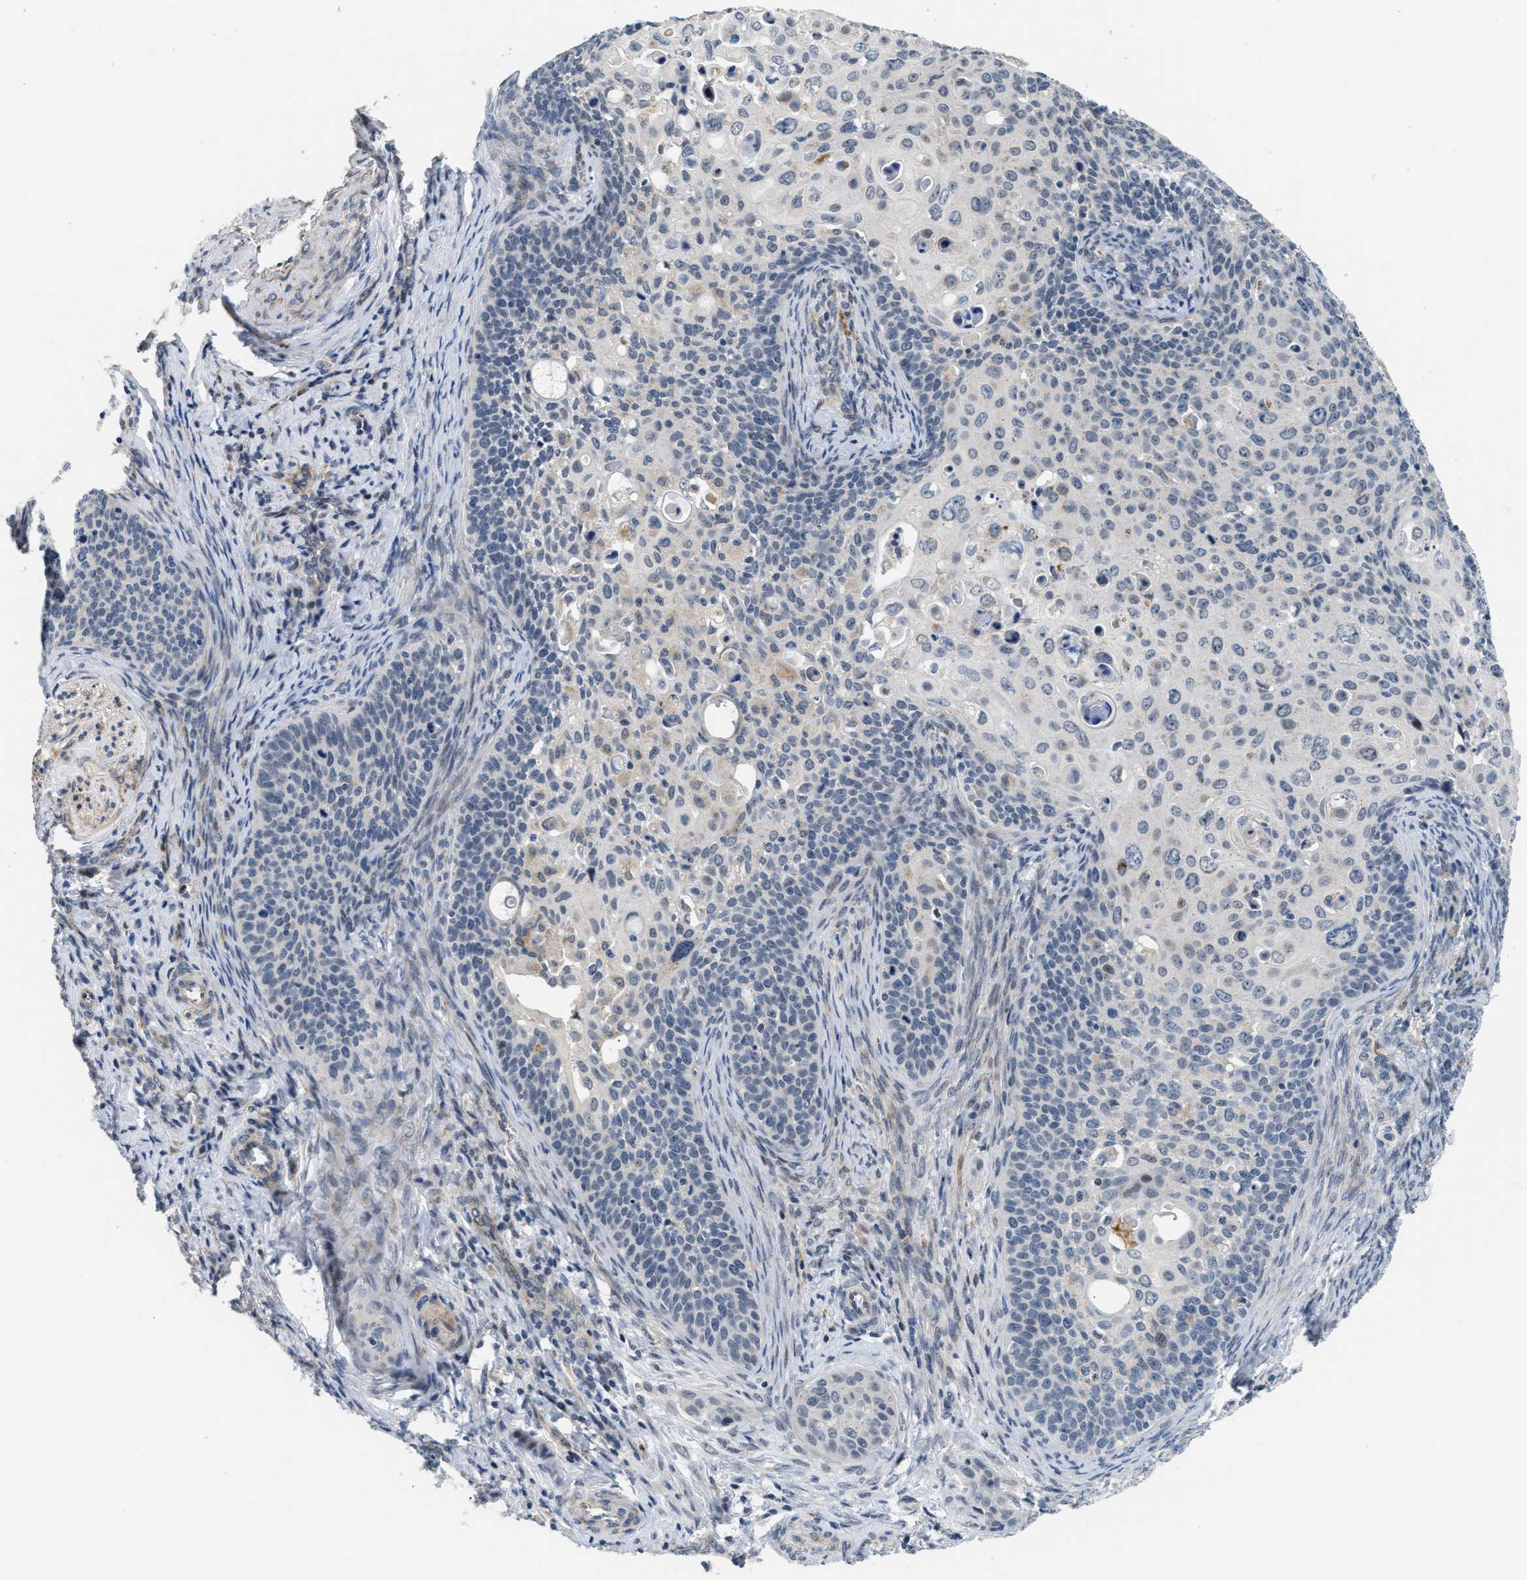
{"staining": {"intensity": "negative", "quantity": "none", "location": "none"}, "tissue": "cervical cancer", "cell_type": "Tumor cells", "image_type": "cancer", "snomed": [{"axis": "morphology", "description": "Squamous cell carcinoma, NOS"}, {"axis": "topography", "description": "Cervix"}], "caption": "DAB immunohistochemical staining of squamous cell carcinoma (cervical) shows no significant expression in tumor cells.", "gene": "PPM1H", "patient": {"sex": "female", "age": 33}}